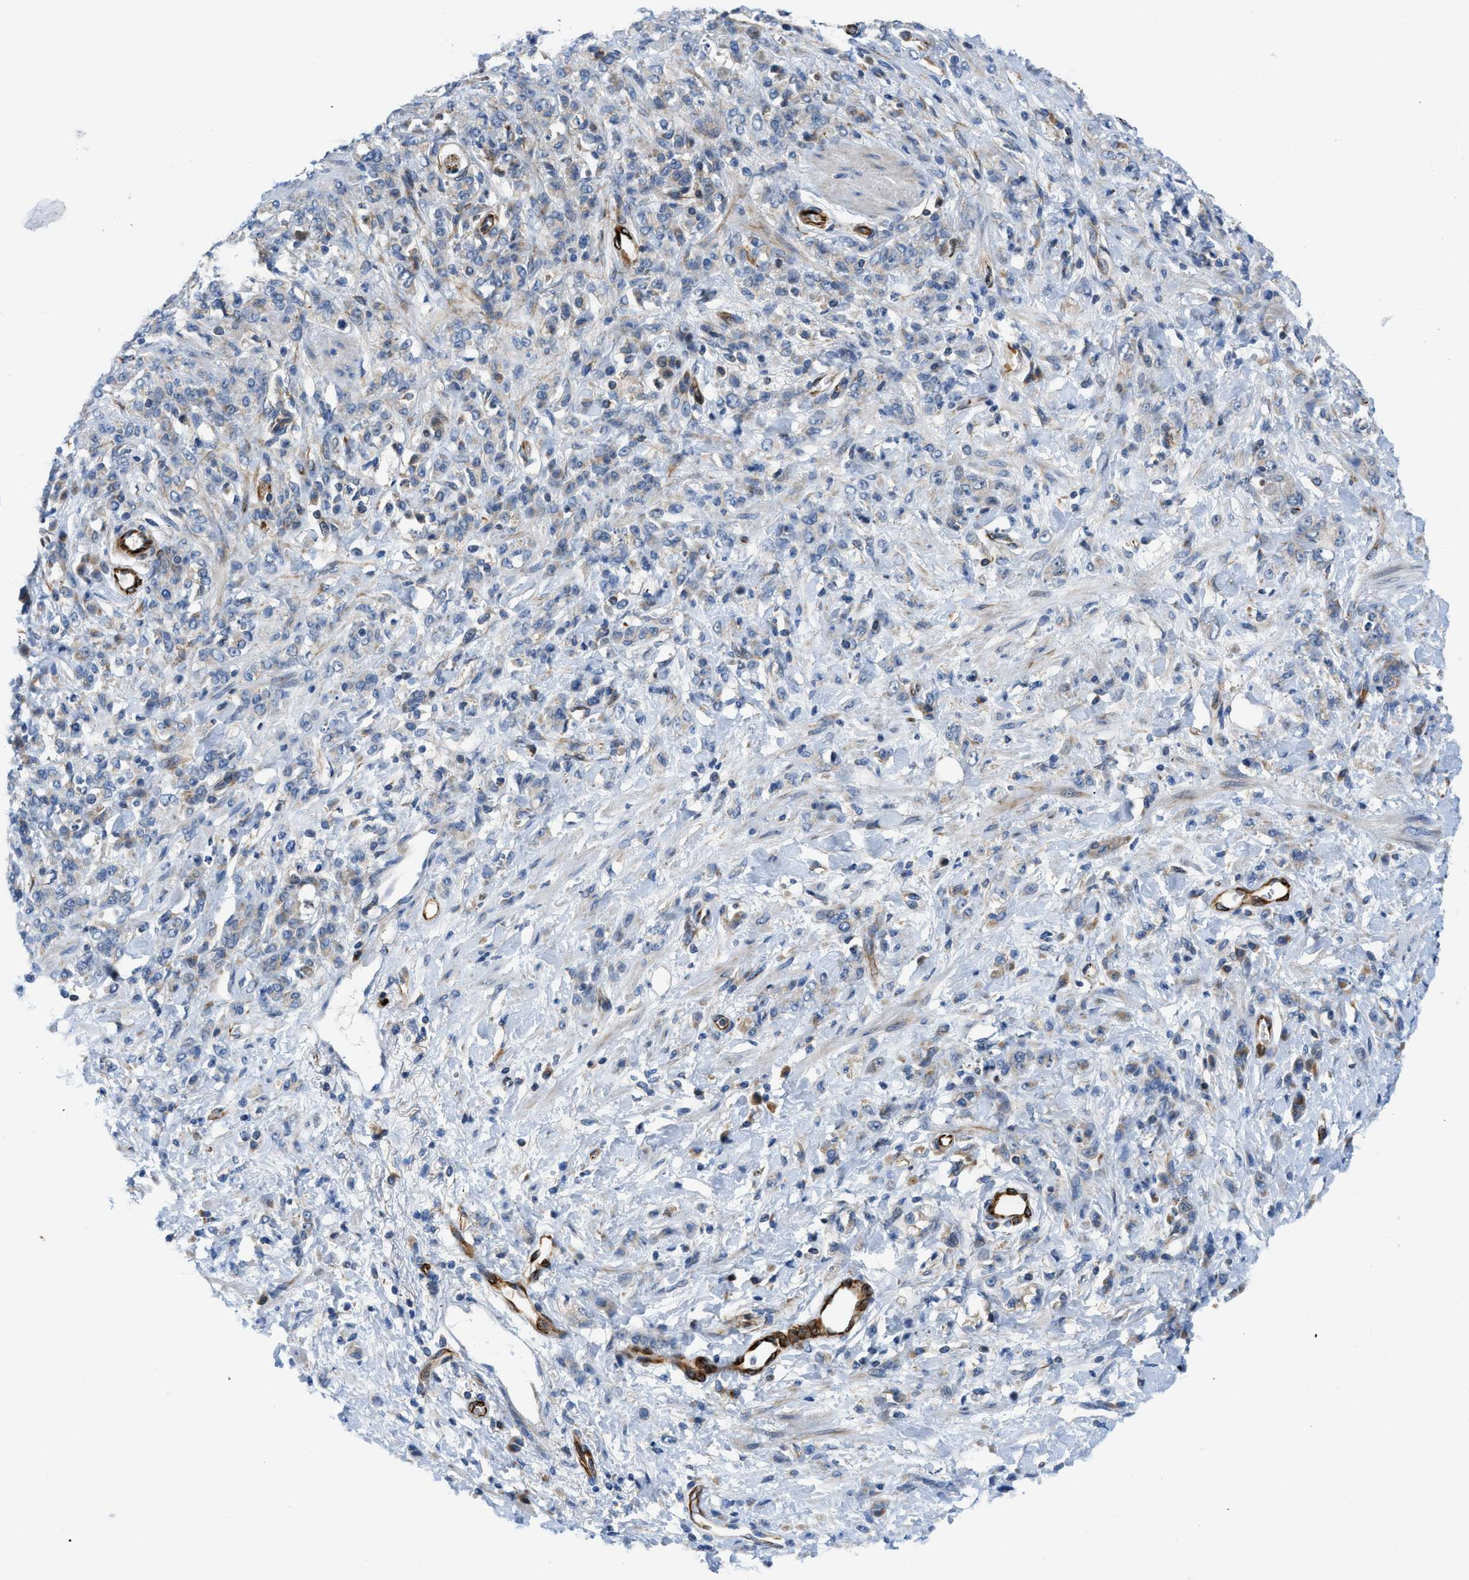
{"staining": {"intensity": "weak", "quantity": "<25%", "location": "cytoplasmic/membranous"}, "tissue": "stomach cancer", "cell_type": "Tumor cells", "image_type": "cancer", "snomed": [{"axis": "morphology", "description": "Normal tissue, NOS"}, {"axis": "morphology", "description": "Adenocarcinoma, NOS"}, {"axis": "topography", "description": "Stomach"}], "caption": "Photomicrograph shows no significant protein positivity in tumor cells of stomach cancer (adenocarcinoma).", "gene": "ZNF831", "patient": {"sex": "male", "age": 82}}